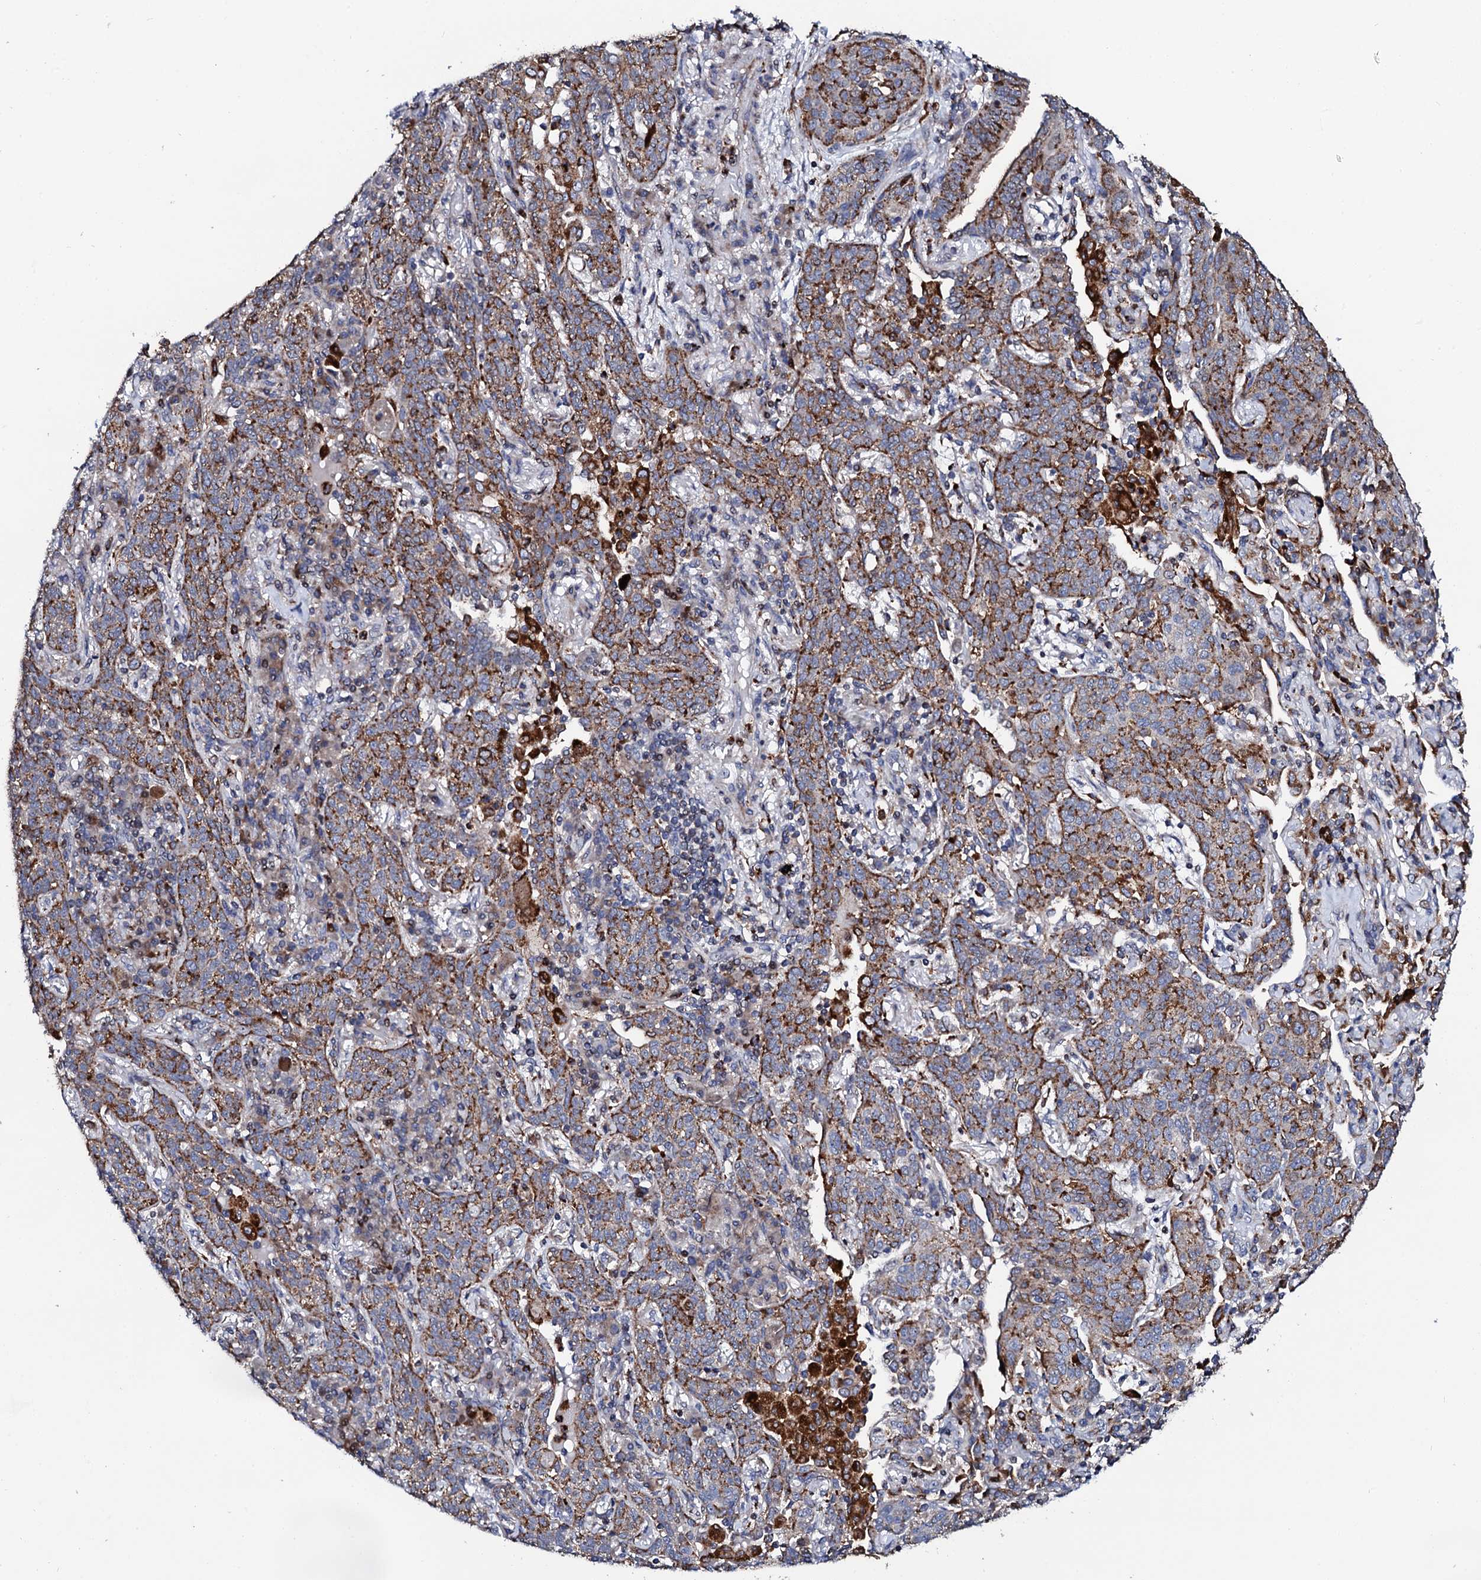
{"staining": {"intensity": "moderate", "quantity": ">75%", "location": "cytoplasmic/membranous"}, "tissue": "lung cancer", "cell_type": "Tumor cells", "image_type": "cancer", "snomed": [{"axis": "morphology", "description": "Squamous cell carcinoma, NOS"}, {"axis": "topography", "description": "Lung"}], "caption": "Tumor cells display medium levels of moderate cytoplasmic/membranous expression in about >75% of cells in human lung squamous cell carcinoma. (Stains: DAB in brown, nuclei in blue, Microscopy: brightfield microscopy at high magnification).", "gene": "TCIRG1", "patient": {"sex": "female", "age": 70}}